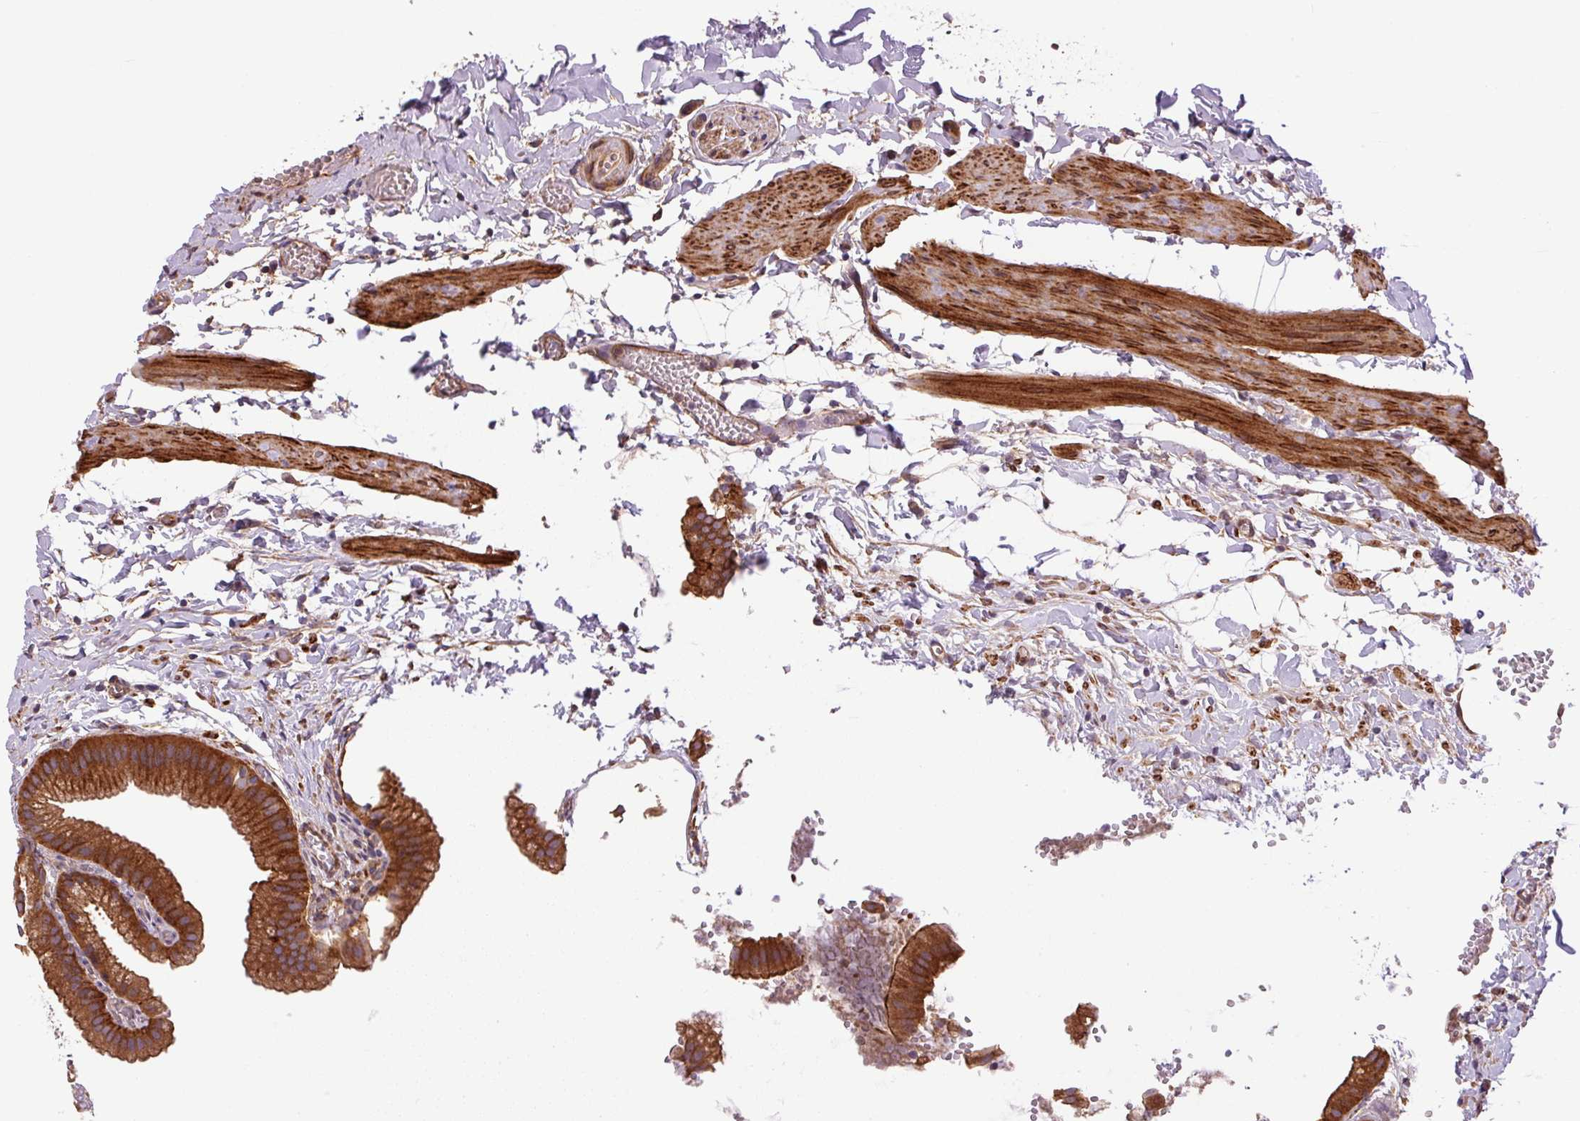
{"staining": {"intensity": "strong", "quantity": ">75%", "location": "cytoplasmic/membranous"}, "tissue": "gallbladder", "cell_type": "Glandular cells", "image_type": "normal", "snomed": [{"axis": "morphology", "description": "Normal tissue, NOS"}, {"axis": "topography", "description": "Gallbladder"}], "caption": "Approximately >75% of glandular cells in unremarkable human gallbladder demonstrate strong cytoplasmic/membranous protein staining as visualized by brown immunohistochemical staining.", "gene": "SEPTIN10", "patient": {"sex": "female", "age": 63}}